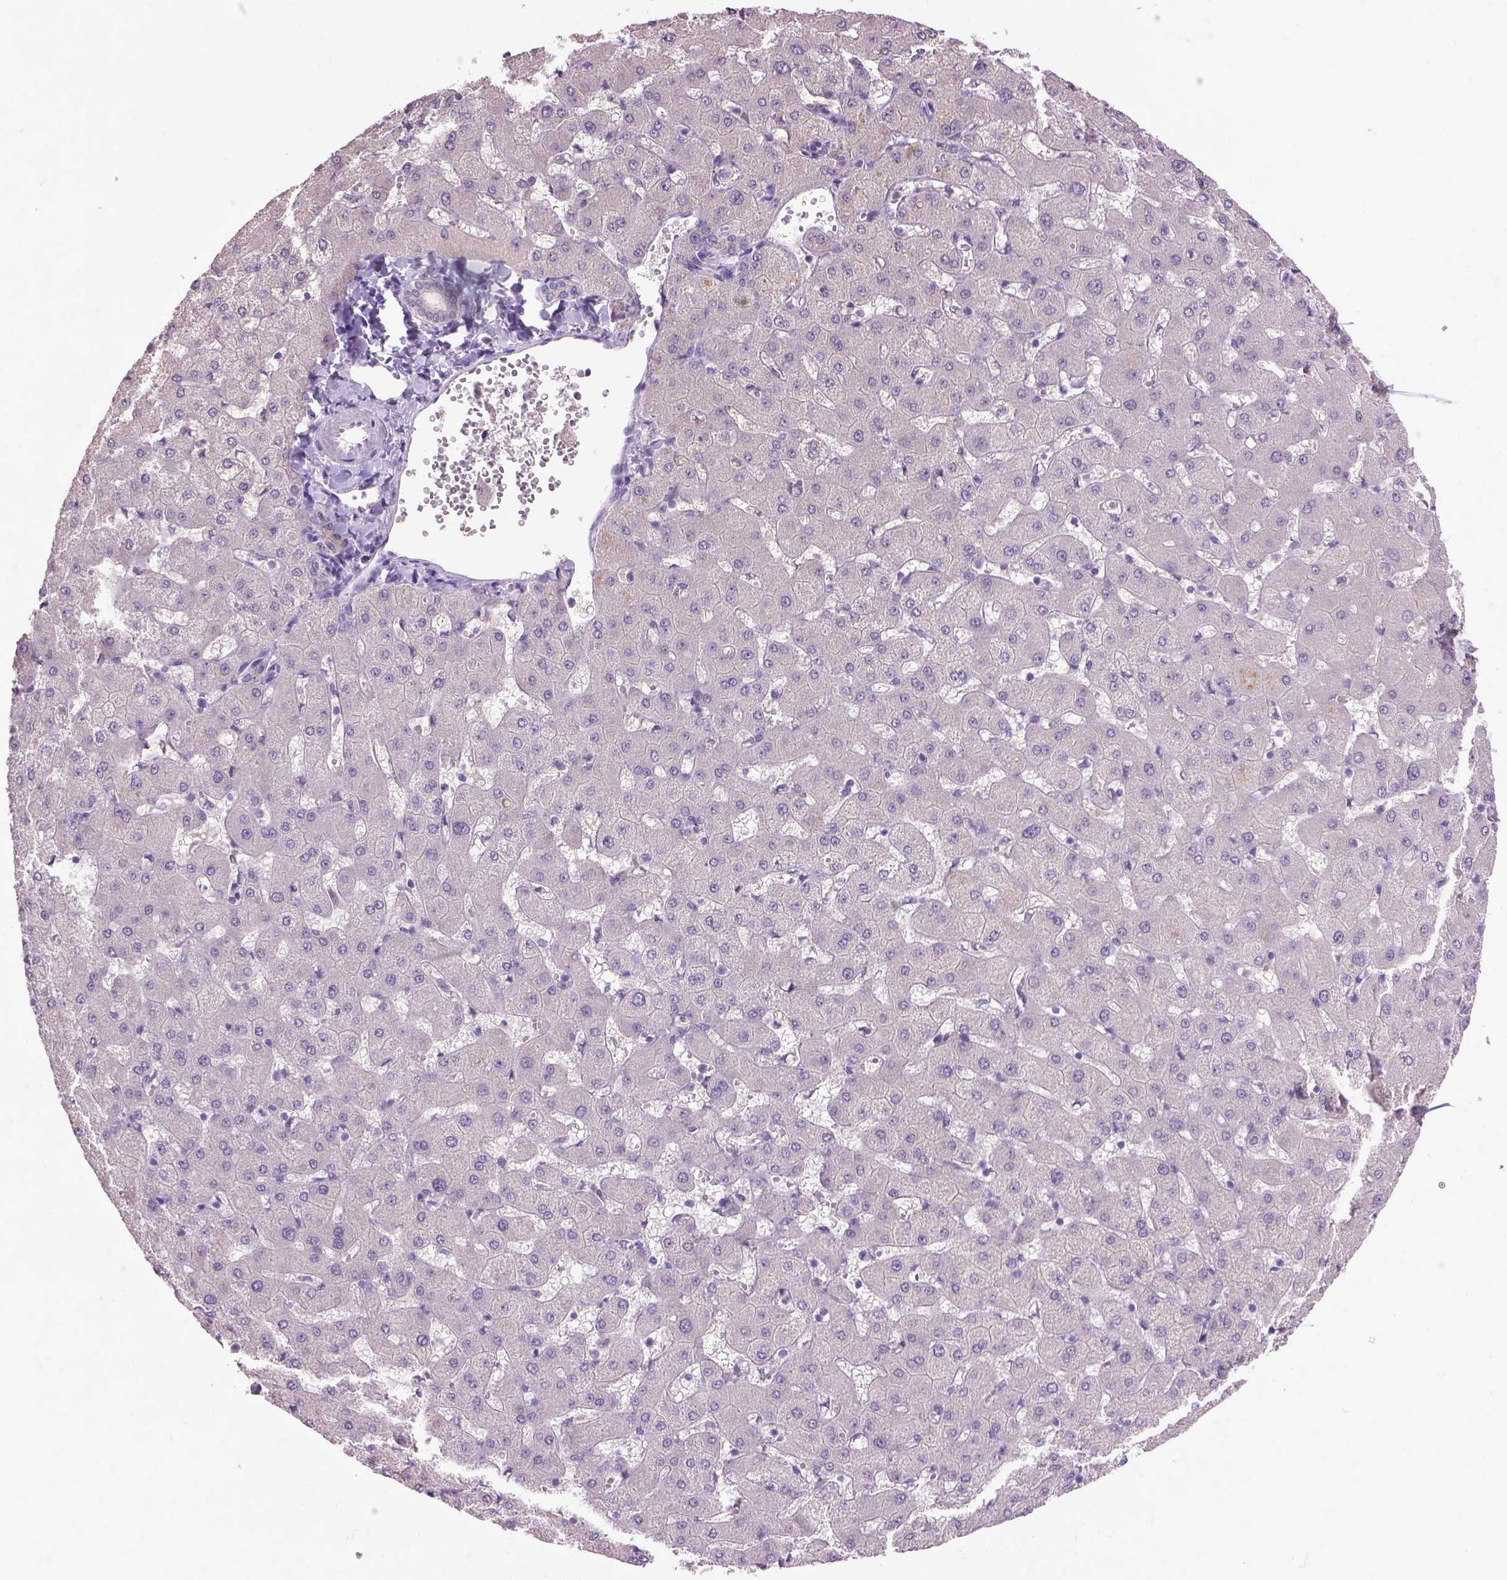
{"staining": {"intensity": "negative", "quantity": "none", "location": "none"}, "tissue": "liver", "cell_type": "Cholangiocytes", "image_type": "normal", "snomed": [{"axis": "morphology", "description": "Normal tissue, NOS"}, {"axis": "topography", "description": "Liver"}], "caption": "This is a histopathology image of immunohistochemistry staining of unremarkable liver, which shows no staining in cholangiocytes. The staining was performed using DAB to visualize the protein expression in brown, while the nuclei were stained in blue with hematoxylin (Magnification: 20x).", "gene": "CPM", "patient": {"sex": "female", "age": 63}}